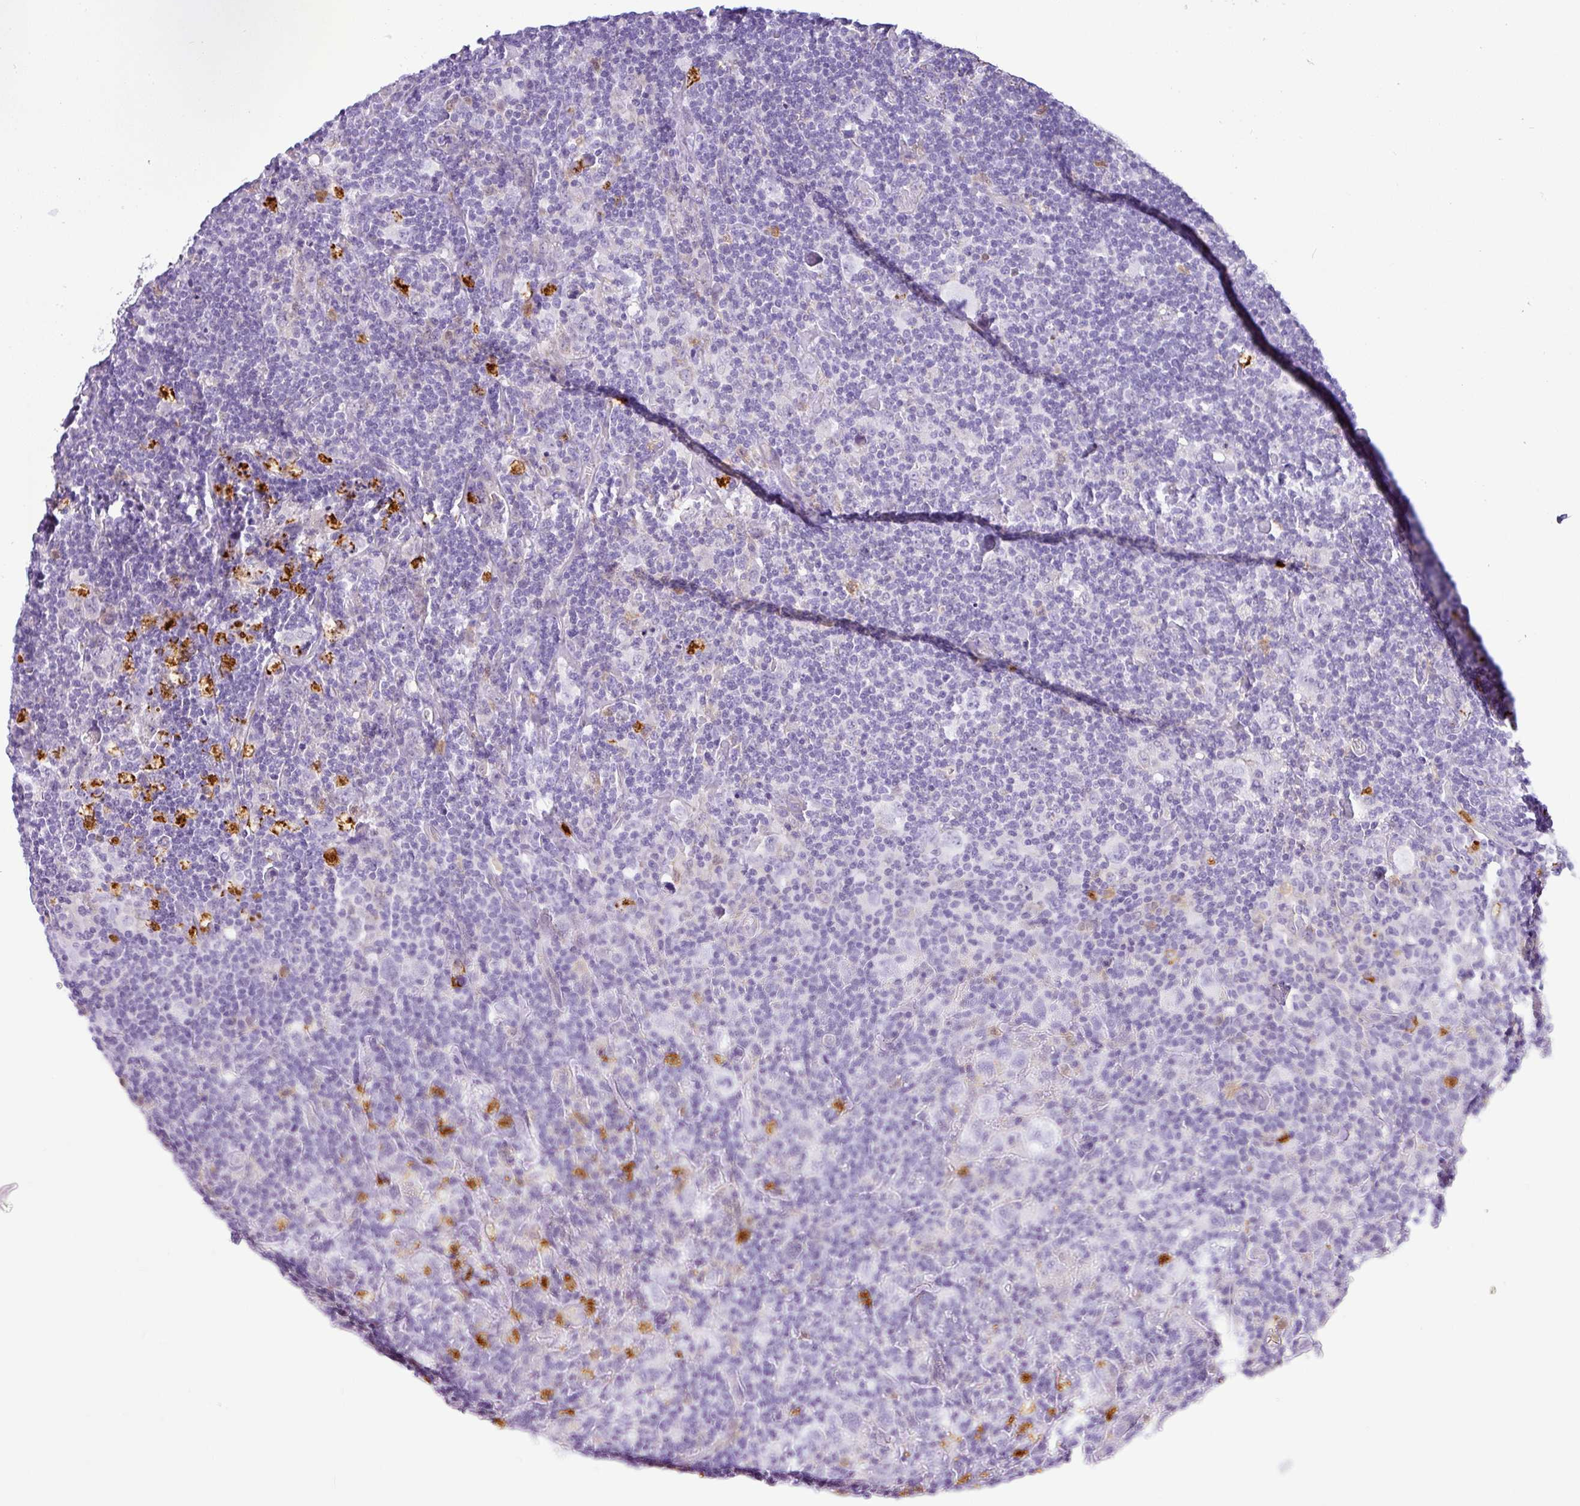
{"staining": {"intensity": "negative", "quantity": "none", "location": "none"}, "tissue": "lymphoma", "cell_type": "Tumor cells", "image_type": "cancer", "snomed": [{"axis": "morphology", "description": "Hodgkin's disease, NOS"}, {"axis": "topography", "description": "Lymph node"}], "caption": "The micrograph exhibits no significant expression in tumor cells of lymphoma.", "gene": "SH2D3C", "patient": {"sex": "female", "age": 18}}